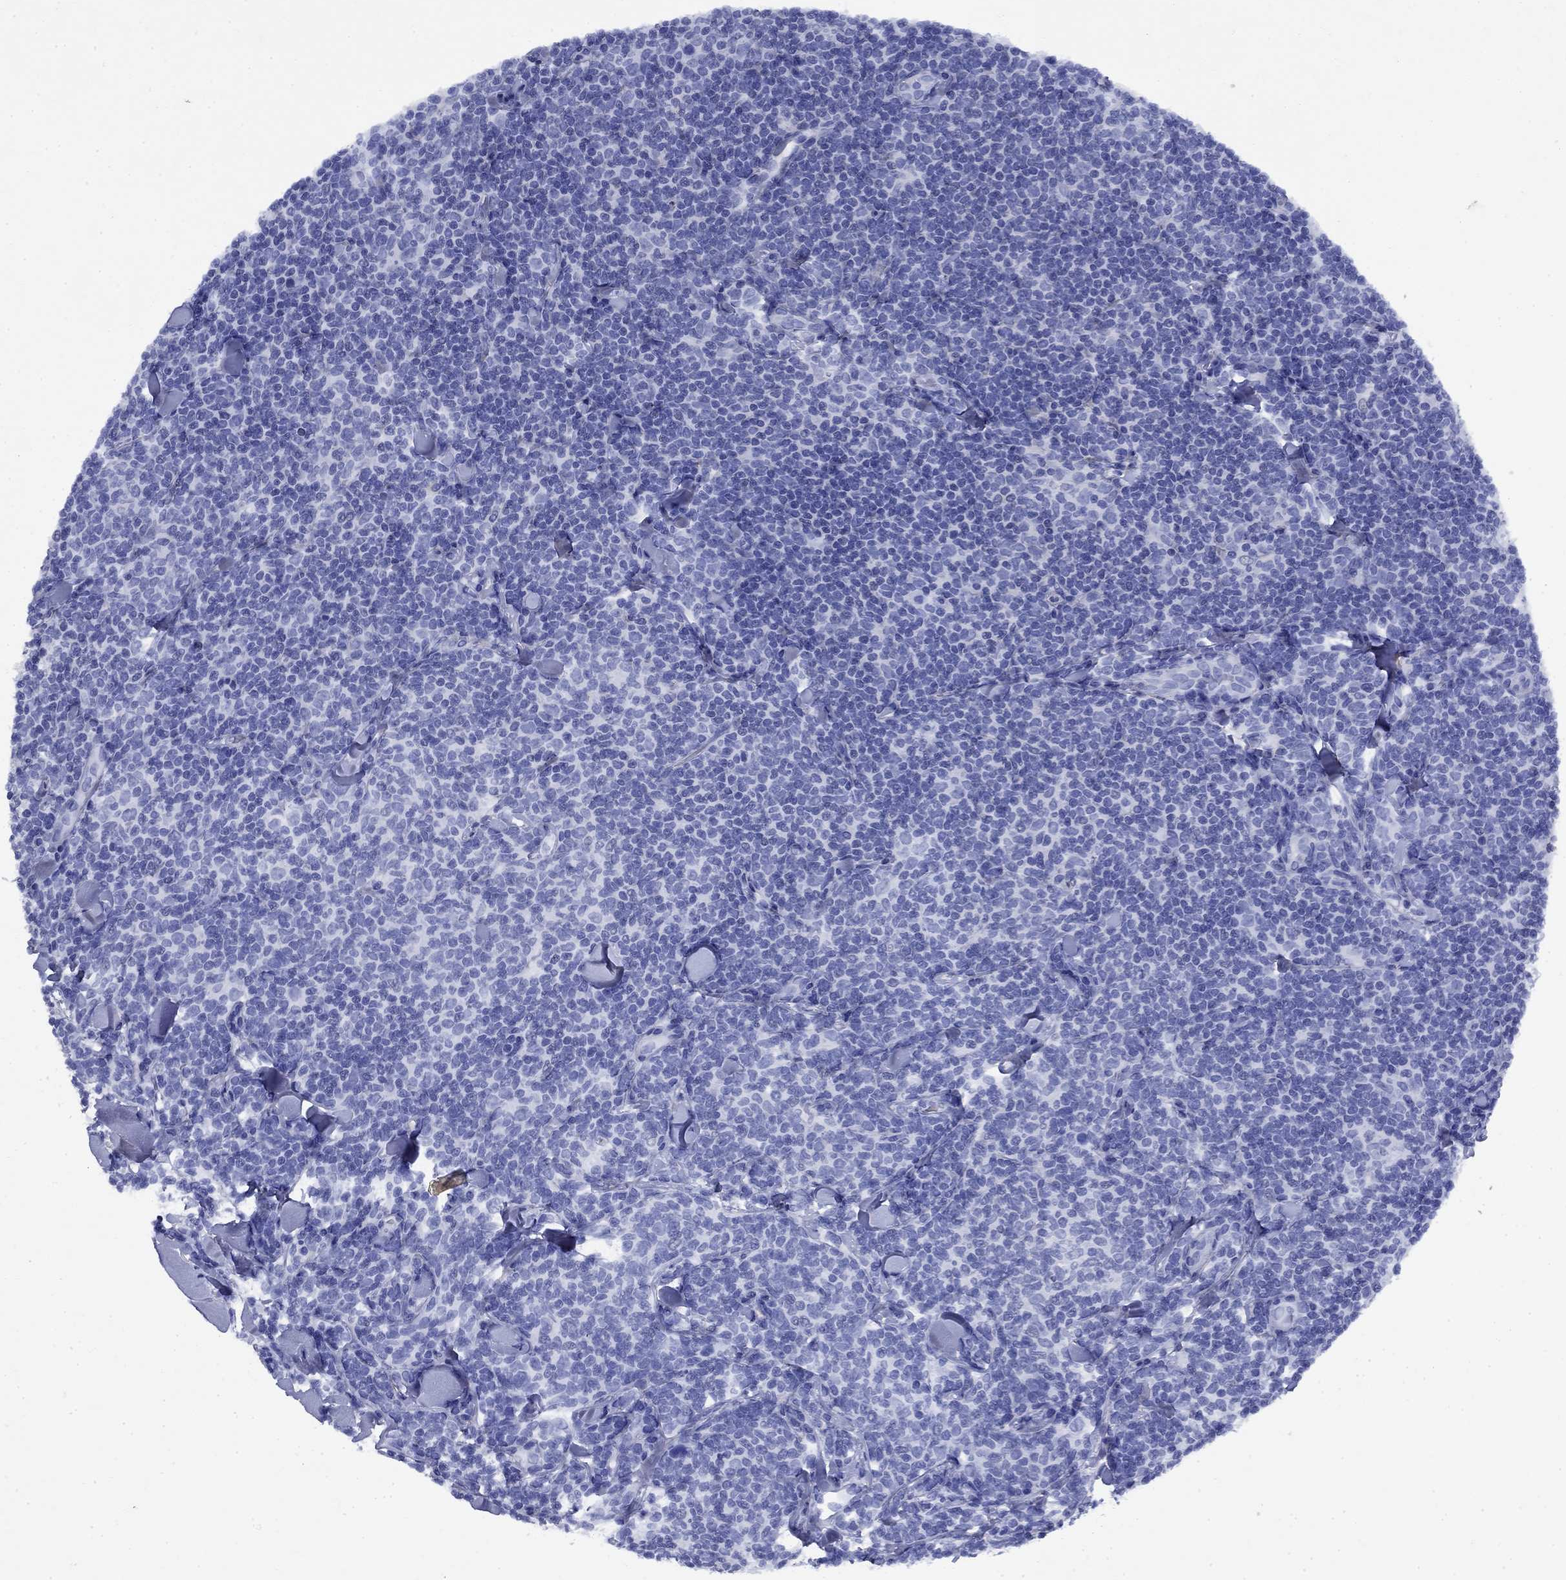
{"staining": {"intensity": "negative", "quantity": "none", "location": "none"}, "tissue": "lymphoma", "cell_type": "Tumor cells", "image_type": "cancer", "snomed": [{"axis": "morphology", "description": "Malignant lymphoma, non-Hodgkin's type, Low grade"}, {"axis": "topography", "description": "Lymph node"}], "caption": "An IHC histopathology image of lymphoma is shown. There is no staining in tumor cells of lymphoma.", "gene": "STAB2", "patient": {"sex": "female", "age": 56}}